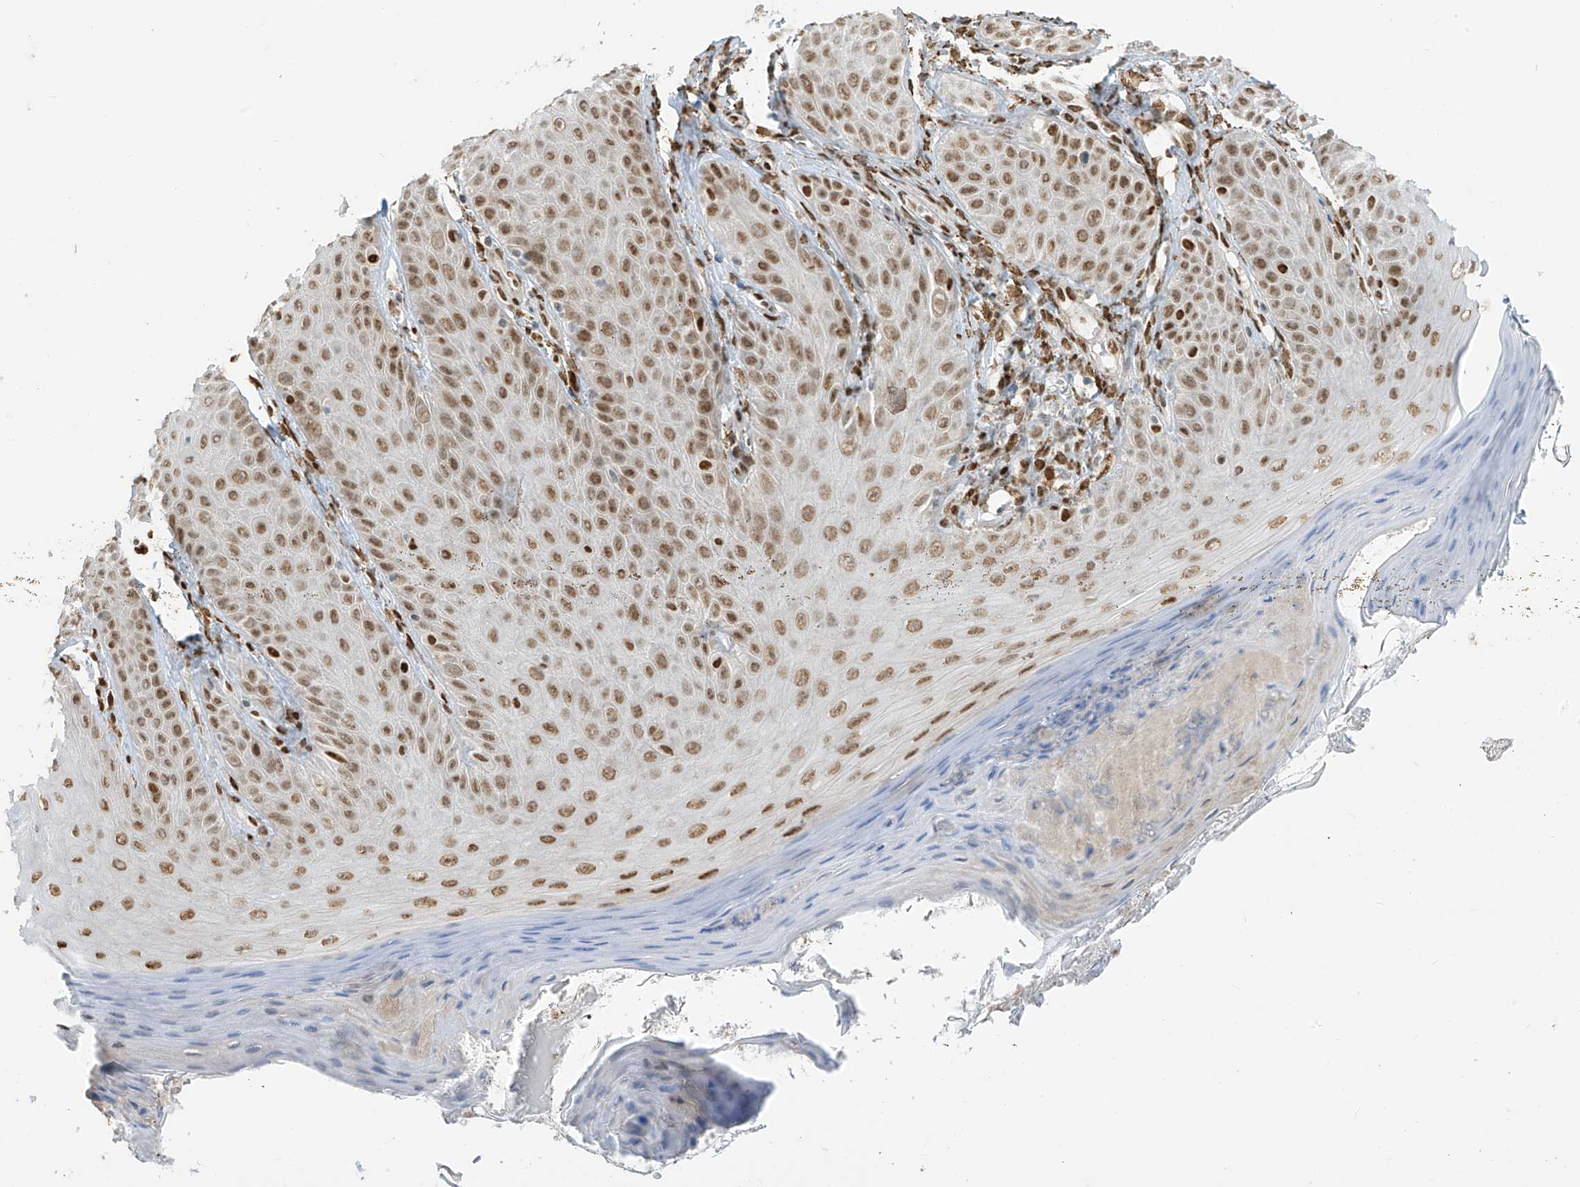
{"staining": {"intensity": "moderate", "quantity": ">75%", "location": "nuclear"}, "tissue": "skin", "cell_type": "Fibroblasts", "image_type": "normal", "snomed": [{"axis": "morphology", "description": "Normal tissue, NOS"}, {"axis": "topography", "description": "Skin"}], "caption": "IHC (DAB (3,3'-diaminobenzidine)) staining of normal skin displays moderate nuclear protein expression in approximately >75% of fibroblasts.", "gene": "PM20D2", "patient": {"sex": "male", "age": 57}}